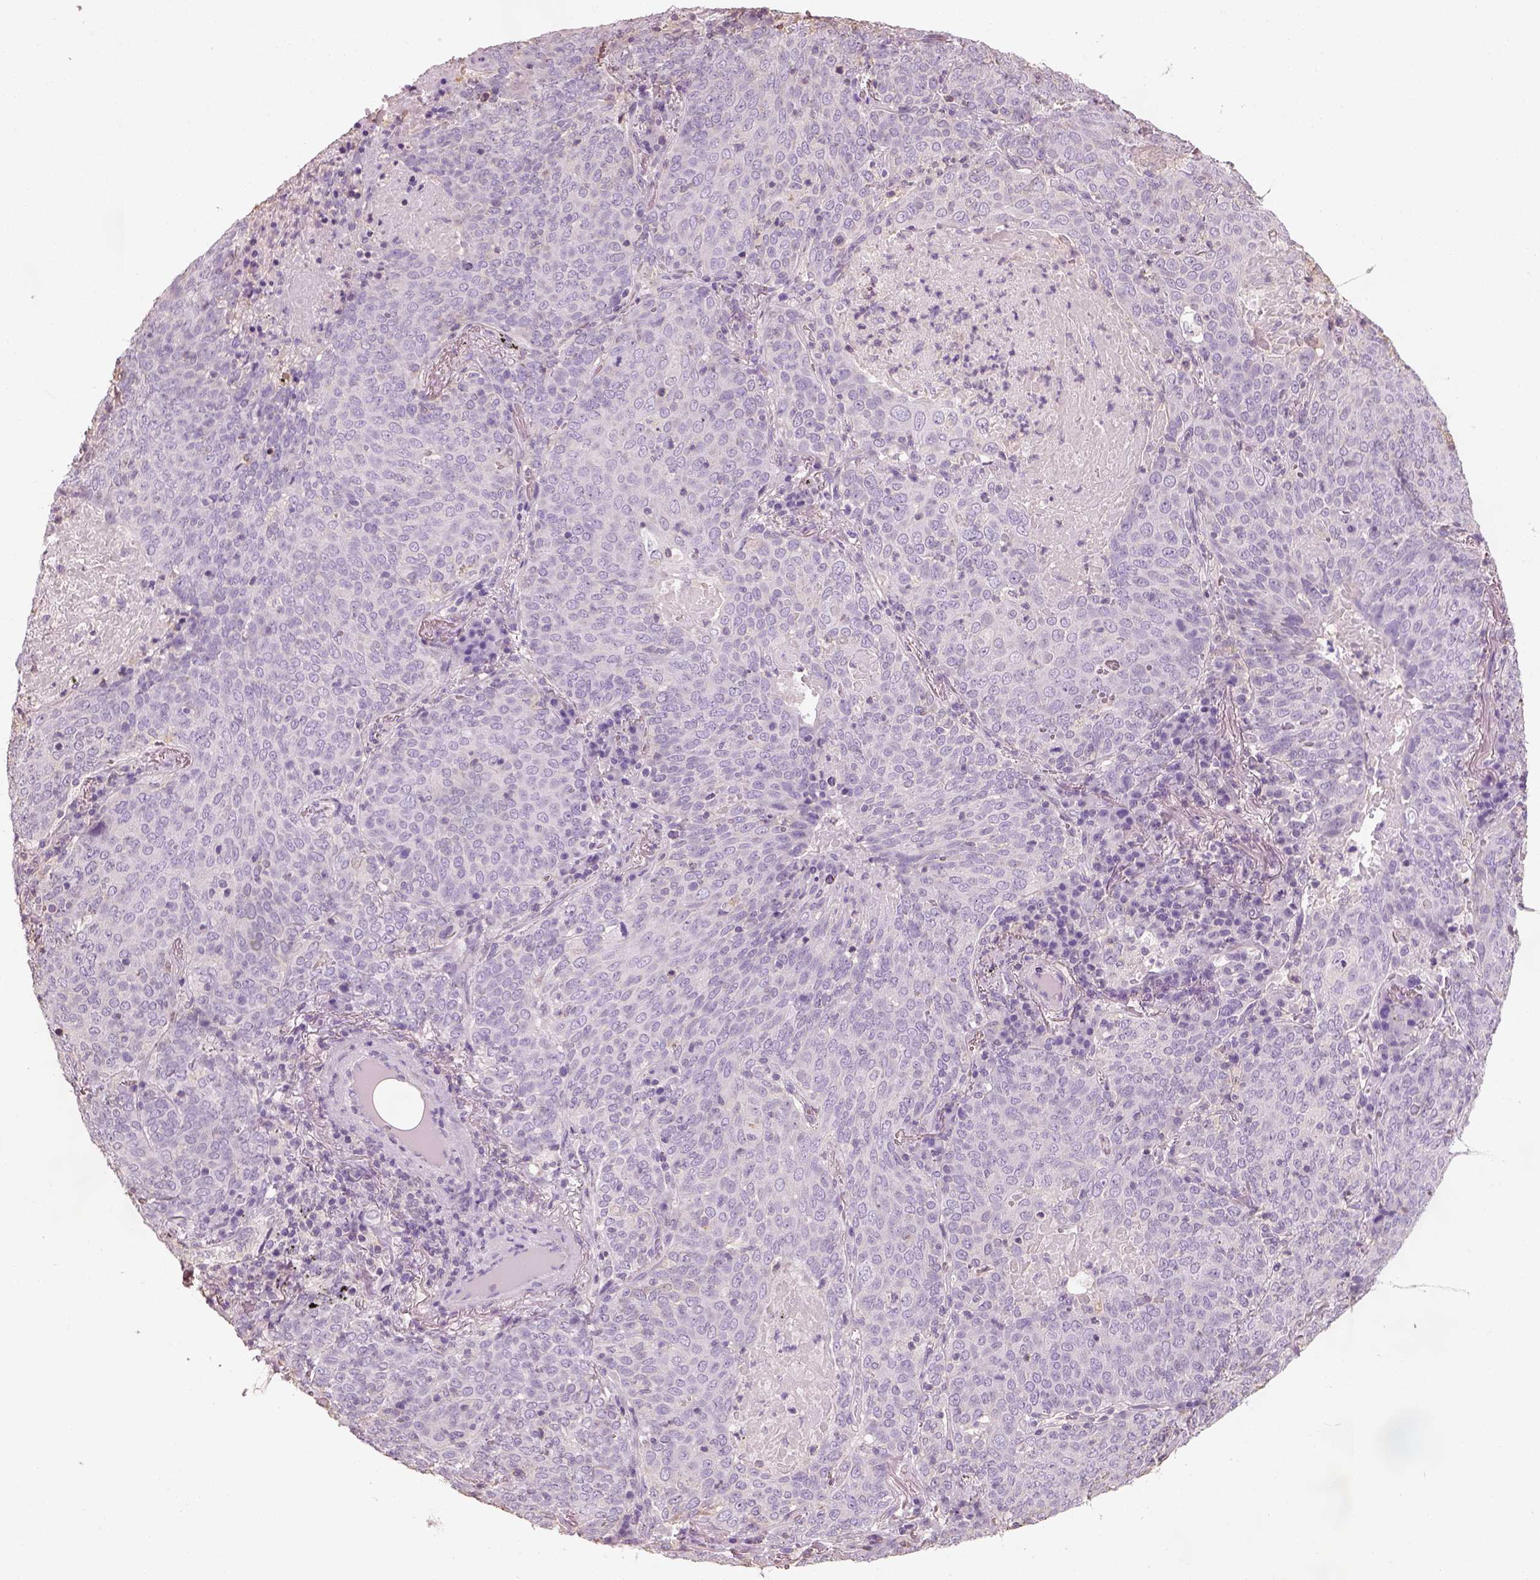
{"staining": {"intensity": "negative", "quantity": "none", "location": "none"}, "tissue": "lung cancer", "cell_type": "Tumor cells", "image_type": "cancer", "snomed": [{"axis": "morphology", "description": "Squamous cell carcinoma, NOS"}, {"axis": "topography", "description": "Lung"}], "caption": "A high-resolution photomicrograph shows immunohistochemistry staining of lung cancer, which reveals no significant positivity in tumor cells. (DAB (3,3'-diaminobenzidine) immunohistochemistry visualized using brightfield microscopy, high magnification).", "gene": "OTUD6A", "patient": {"sex": "male", "age": 82}}